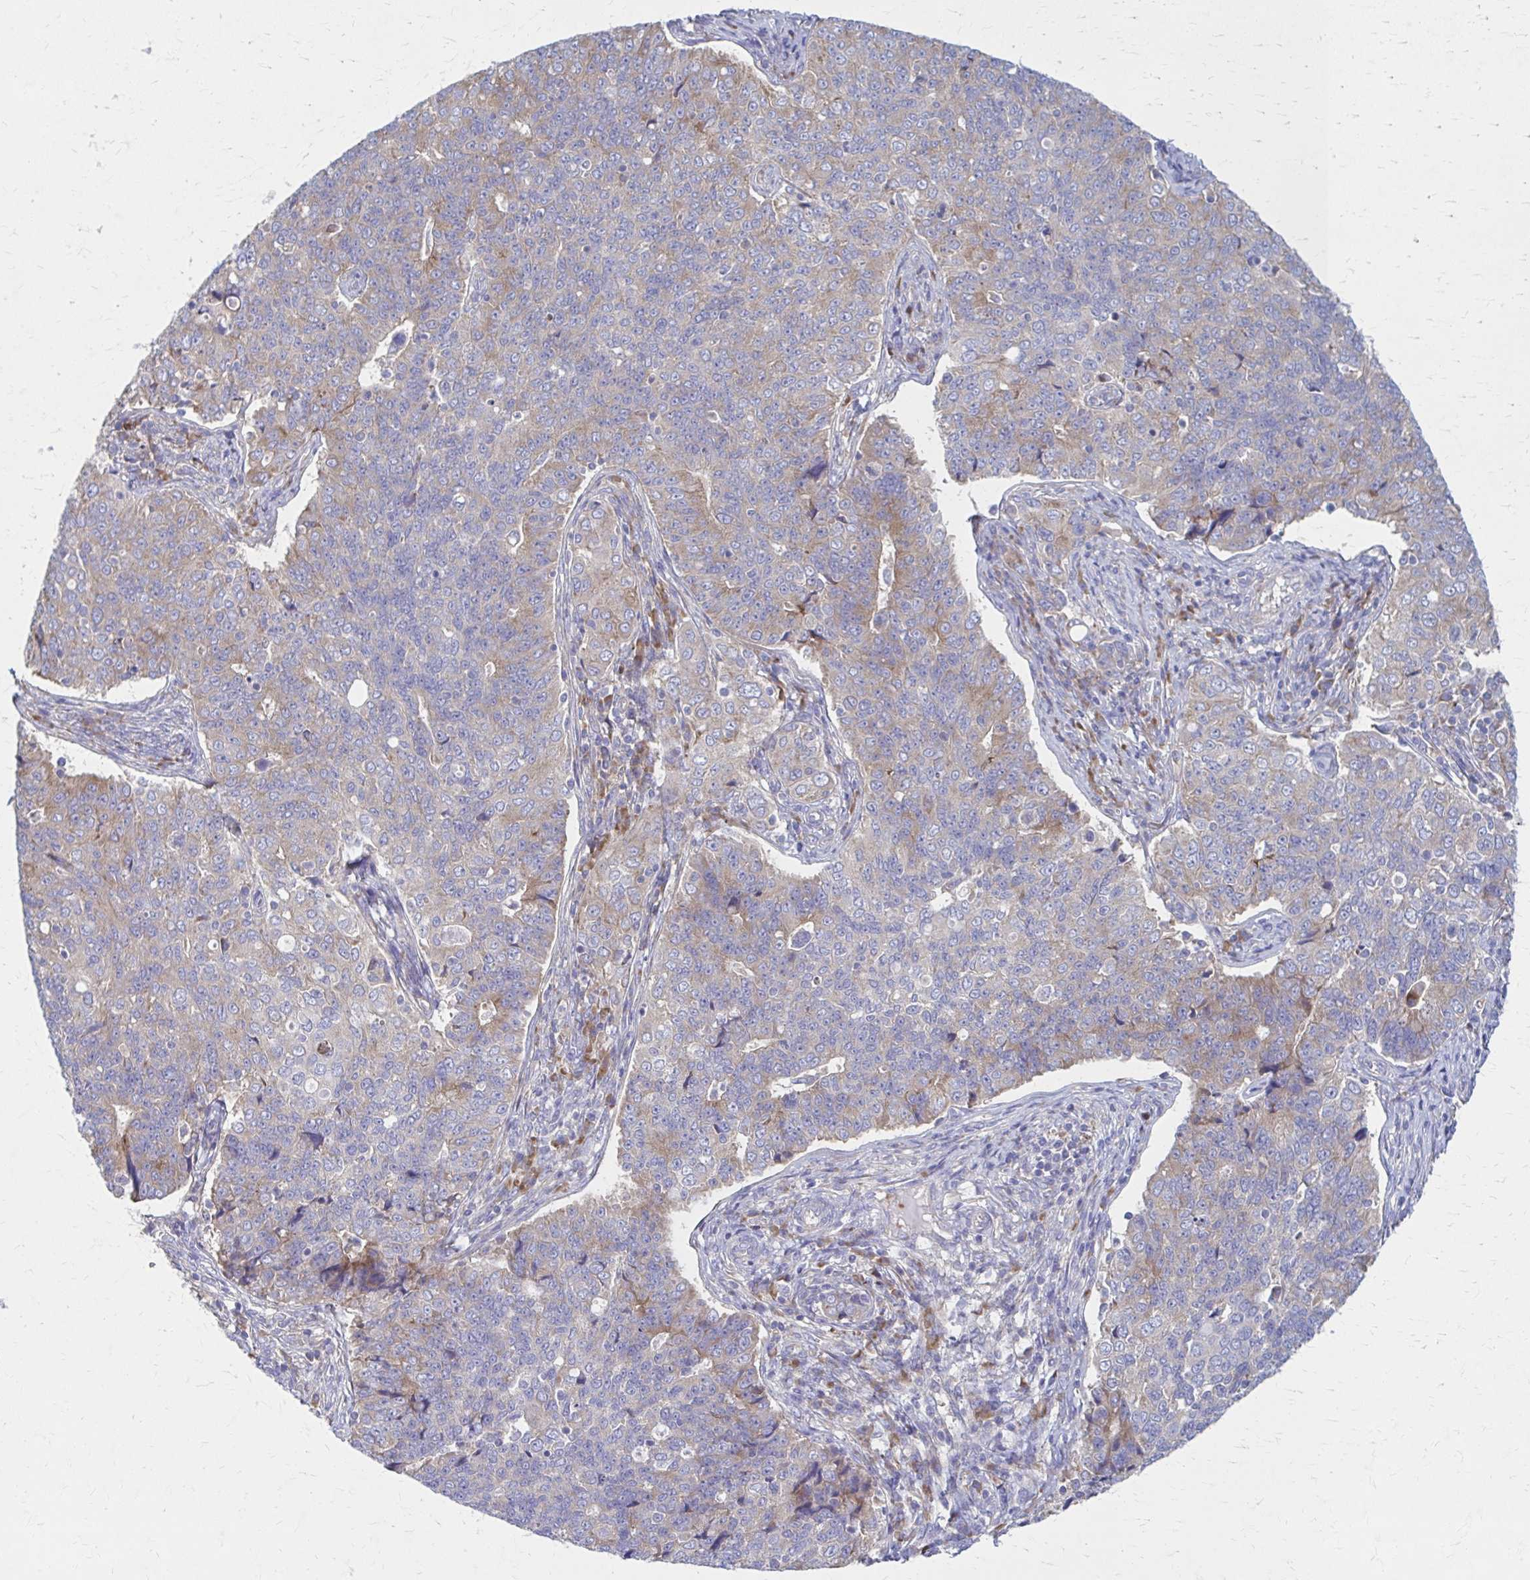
{"staining": {"intensity": "moderate", "quantity": "<25%", "location": "cytoplasmic/membranous"}, "tissue": "endometrial cancer", "cell_type": "Tumor cells", "image_type": "cancer", "snomed": [{"axis": "morphology", "description": "Adenocarcinoma, NOS"}, {"axis": "topography", "description": "Endometrium"}], "caption": "An image of human adenocarcinoma (endometrial) stained for a protein demonstrates moderate cytoplasmic/membranous brown staining in tumor cells.", "gene": "RPL27A", "patient": {"sex": "female", "age": 43}}